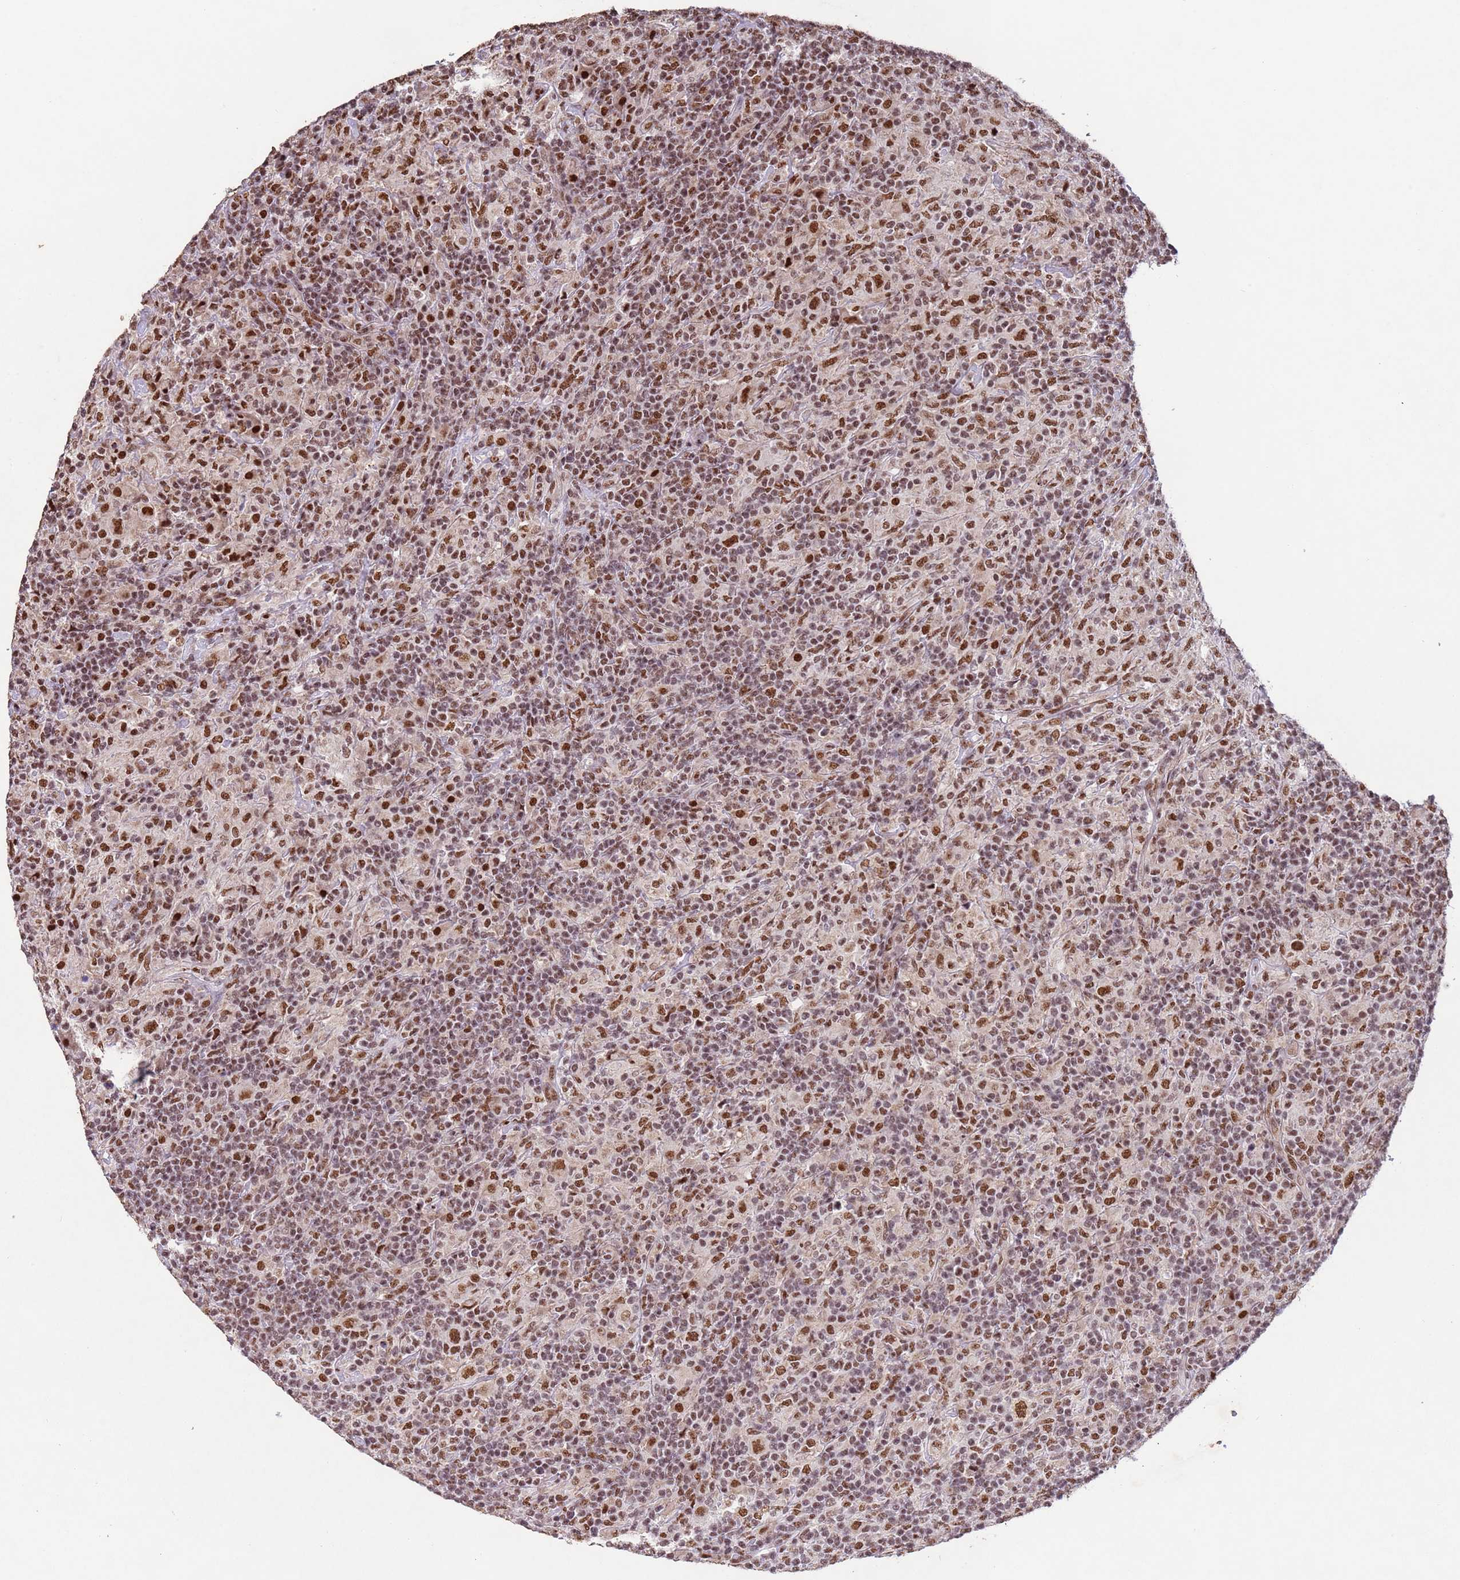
{"staining": {"intensity": "moderate", "quantity": ">75%", "location": "nuclear"}, "tissue": "lymphoma", "cell_type": "Tumor cells", "image_type": "cancer", "snomed": [{"axis": "morphology", "description": "Hodgkin's disease, NOS"}, {"axis": "topography", "description": "Lymph node"}], "caption": "Lymphoma stained with a brown dye reveals moderate nuclear positive expression in approximately >75% of tumor cells.", "gene": "ESF1", "patient": {"sex": "male", "age": 70}}